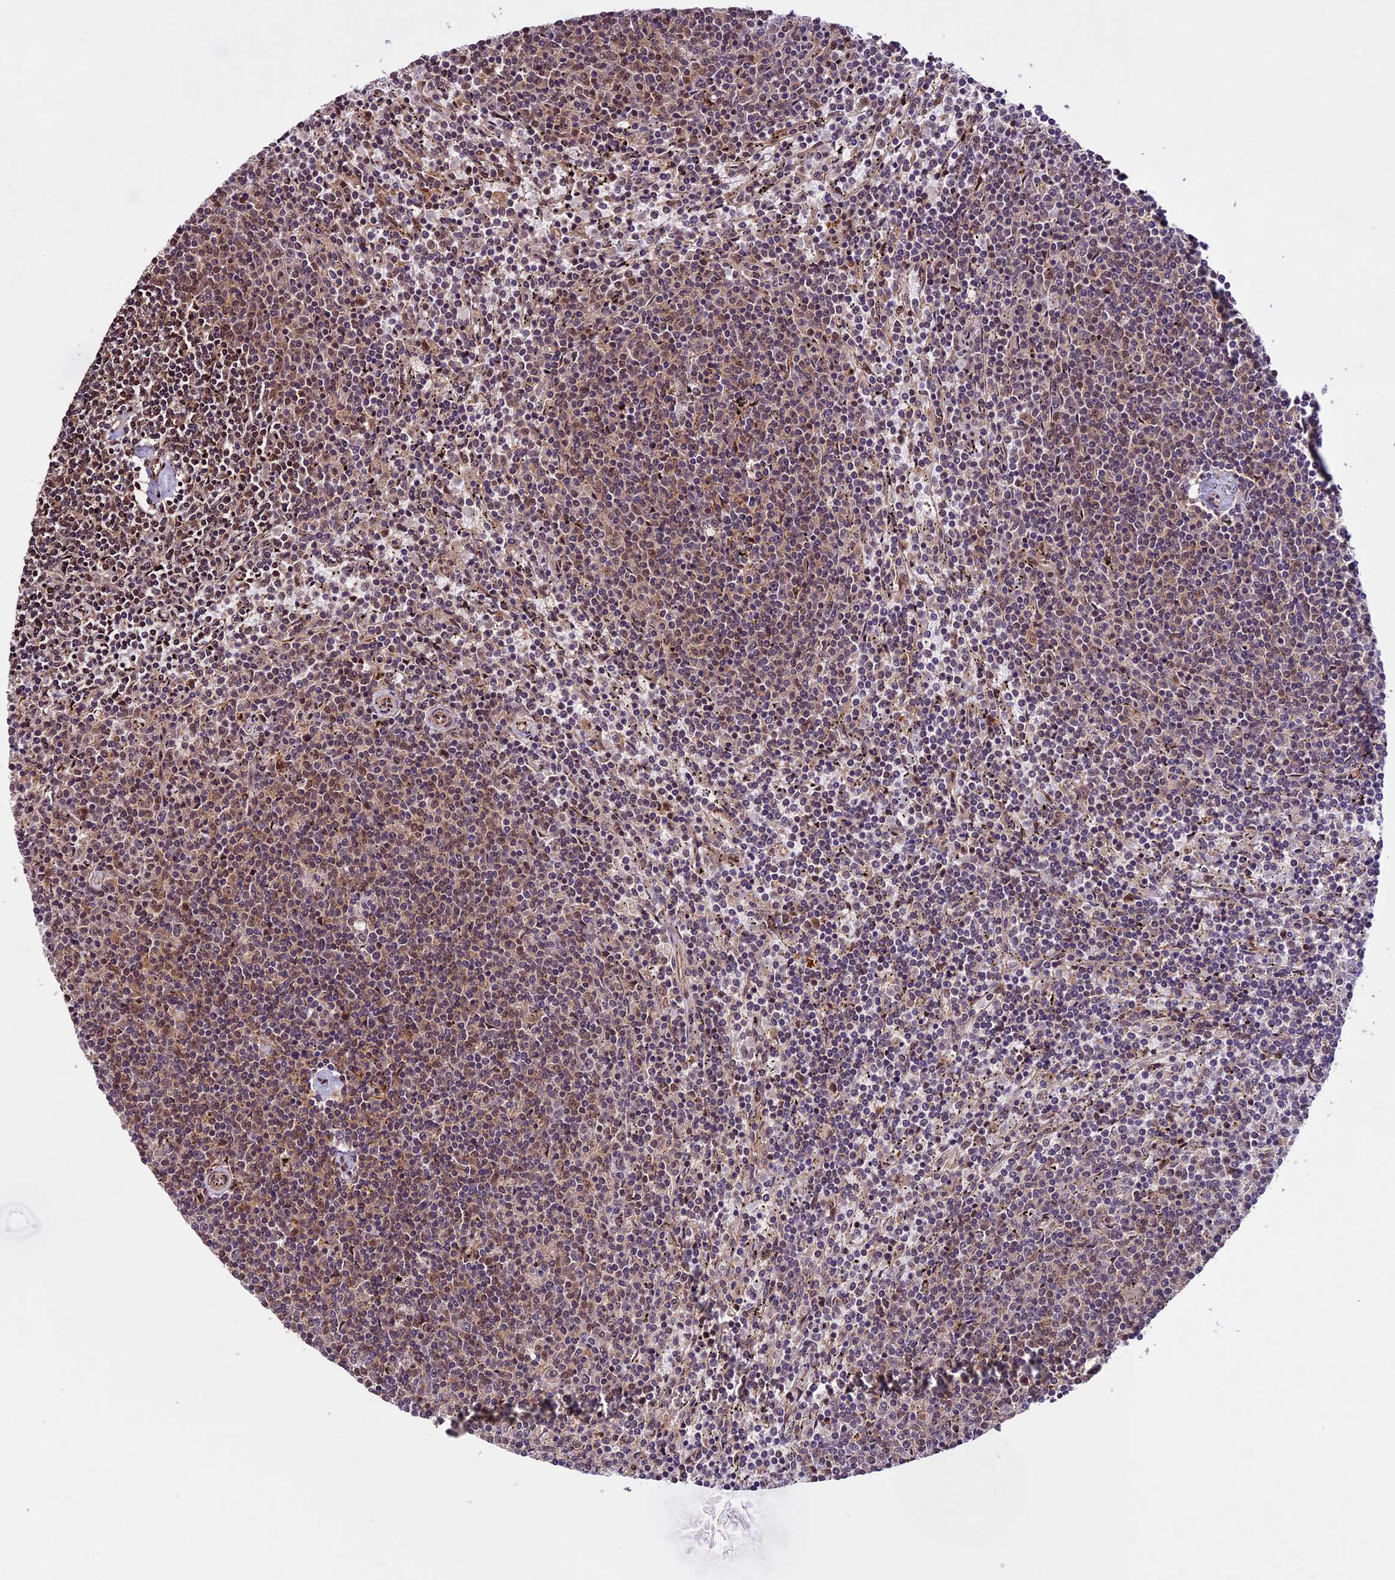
{"staining": {"intensity": "weak", "quantity": "25%-75%", "location": "cytoplasmic/membranous,nuclear"}, "tissue": "lymphoma", "cell_type": "Tumor cells", "image_type": "cancer", "snomed": [{"axis": "morphology", "description": "Malignant lymphoma, non-Hodgkin's type, Low grade"}, {"axis": "topography", "description": "Spleen"}], "caption": "A micrograph showing weak cytoplasmic/membranous and nuclear staining in approximately 25%-75% of tumor cells in low-grade malignant lymphoma, non-Hodgkin's type, as visualized by brown immunohistochemical staining.", "gene": "DHX38", "patient": {"sex": "female", "age": 50}}